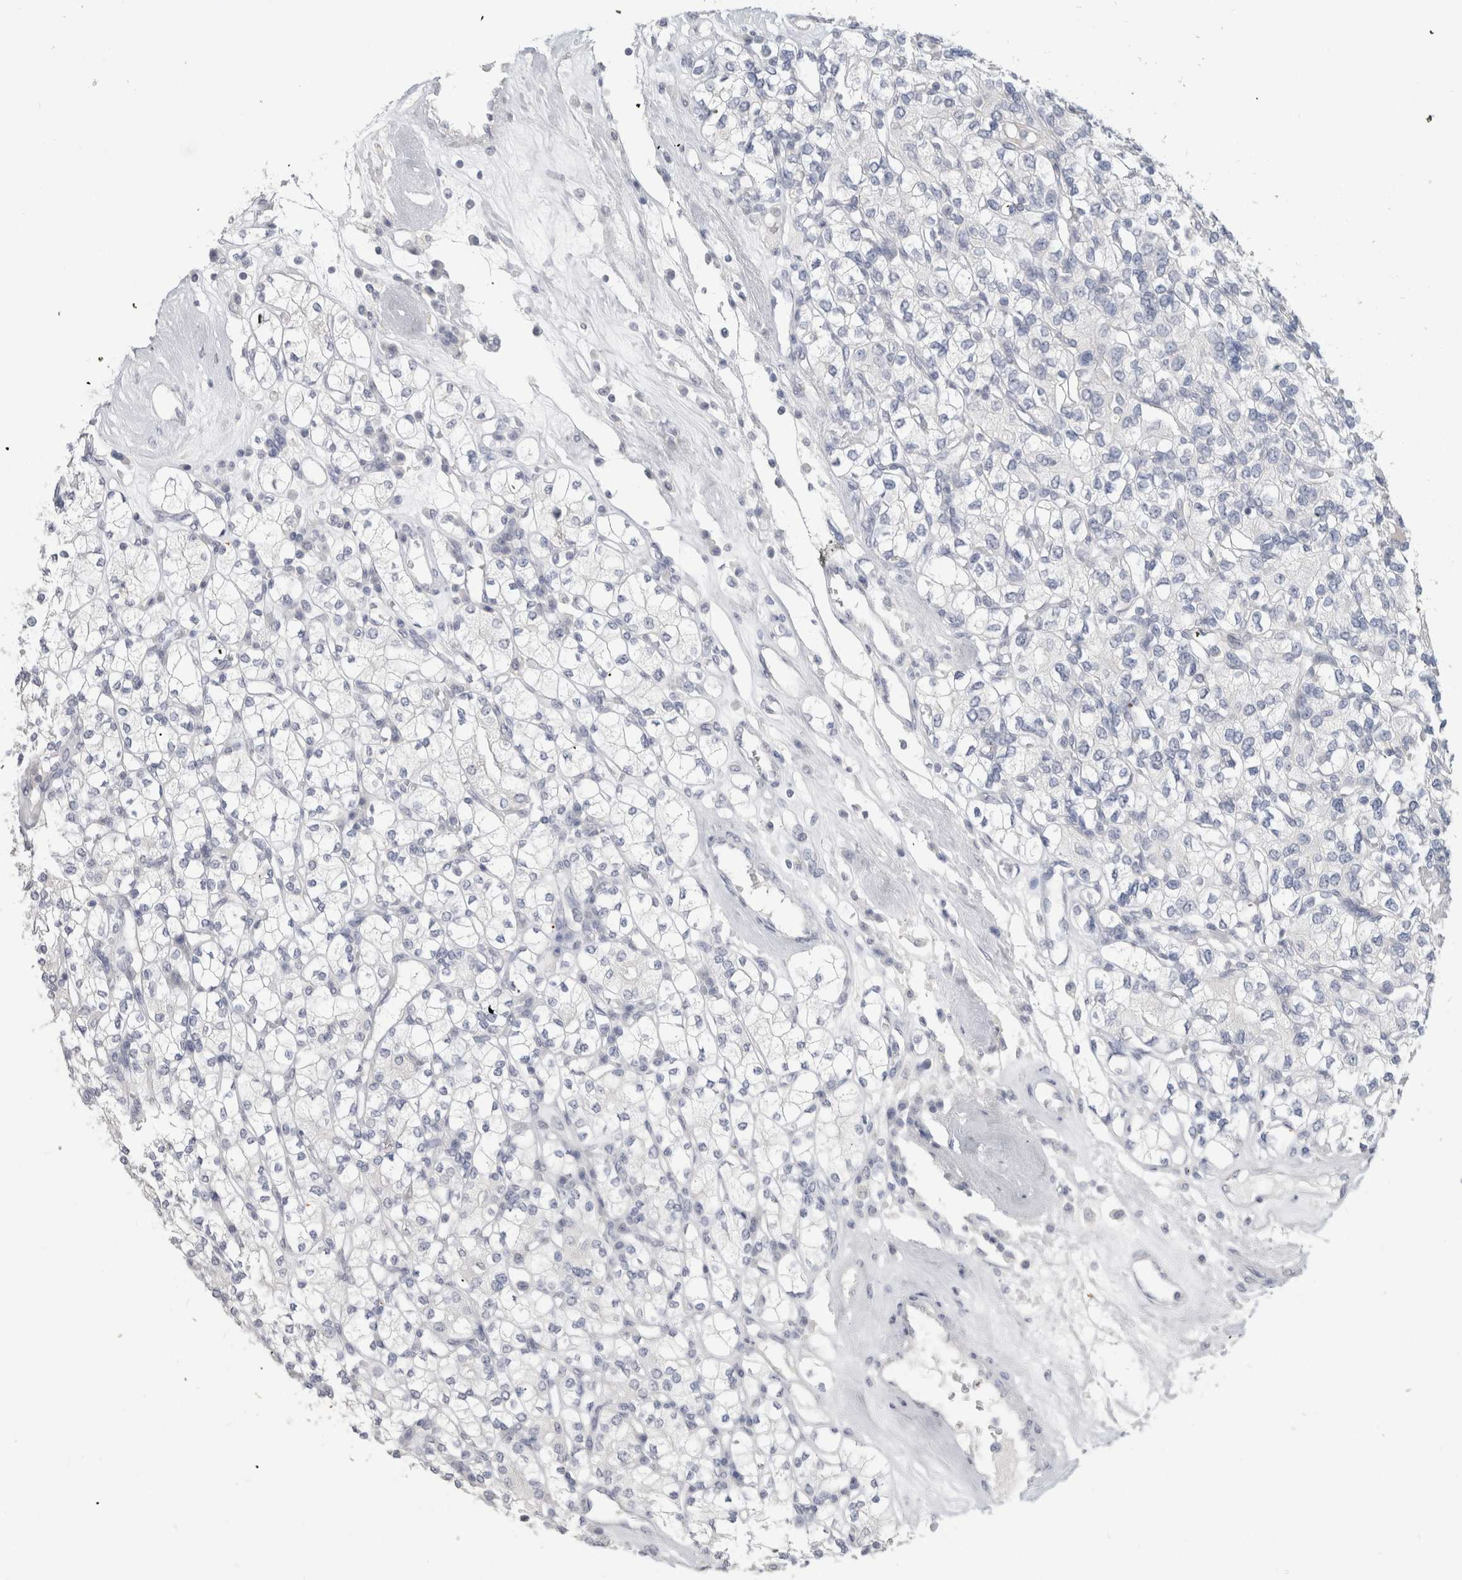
{"staining": {"intensity": "negative", "quantity": "none", "location": "none"}, "tissue": "renal cancer", "cell_type": "Tumor cells", "image_type": "cancer", "snomed": [{"axis": "morphology", "description": "Adenocarcinoma, NOS"}, {"axis": "topography", "description": "Kidney"}], "caption": "IHC photomicrograph of human renal cancer (adenocarcinoma) stained for a protein (brown), which displays no positivity in tumor cells.", "gene": "SLC6A1", "patient": {"sex": "male", "age": 77}}